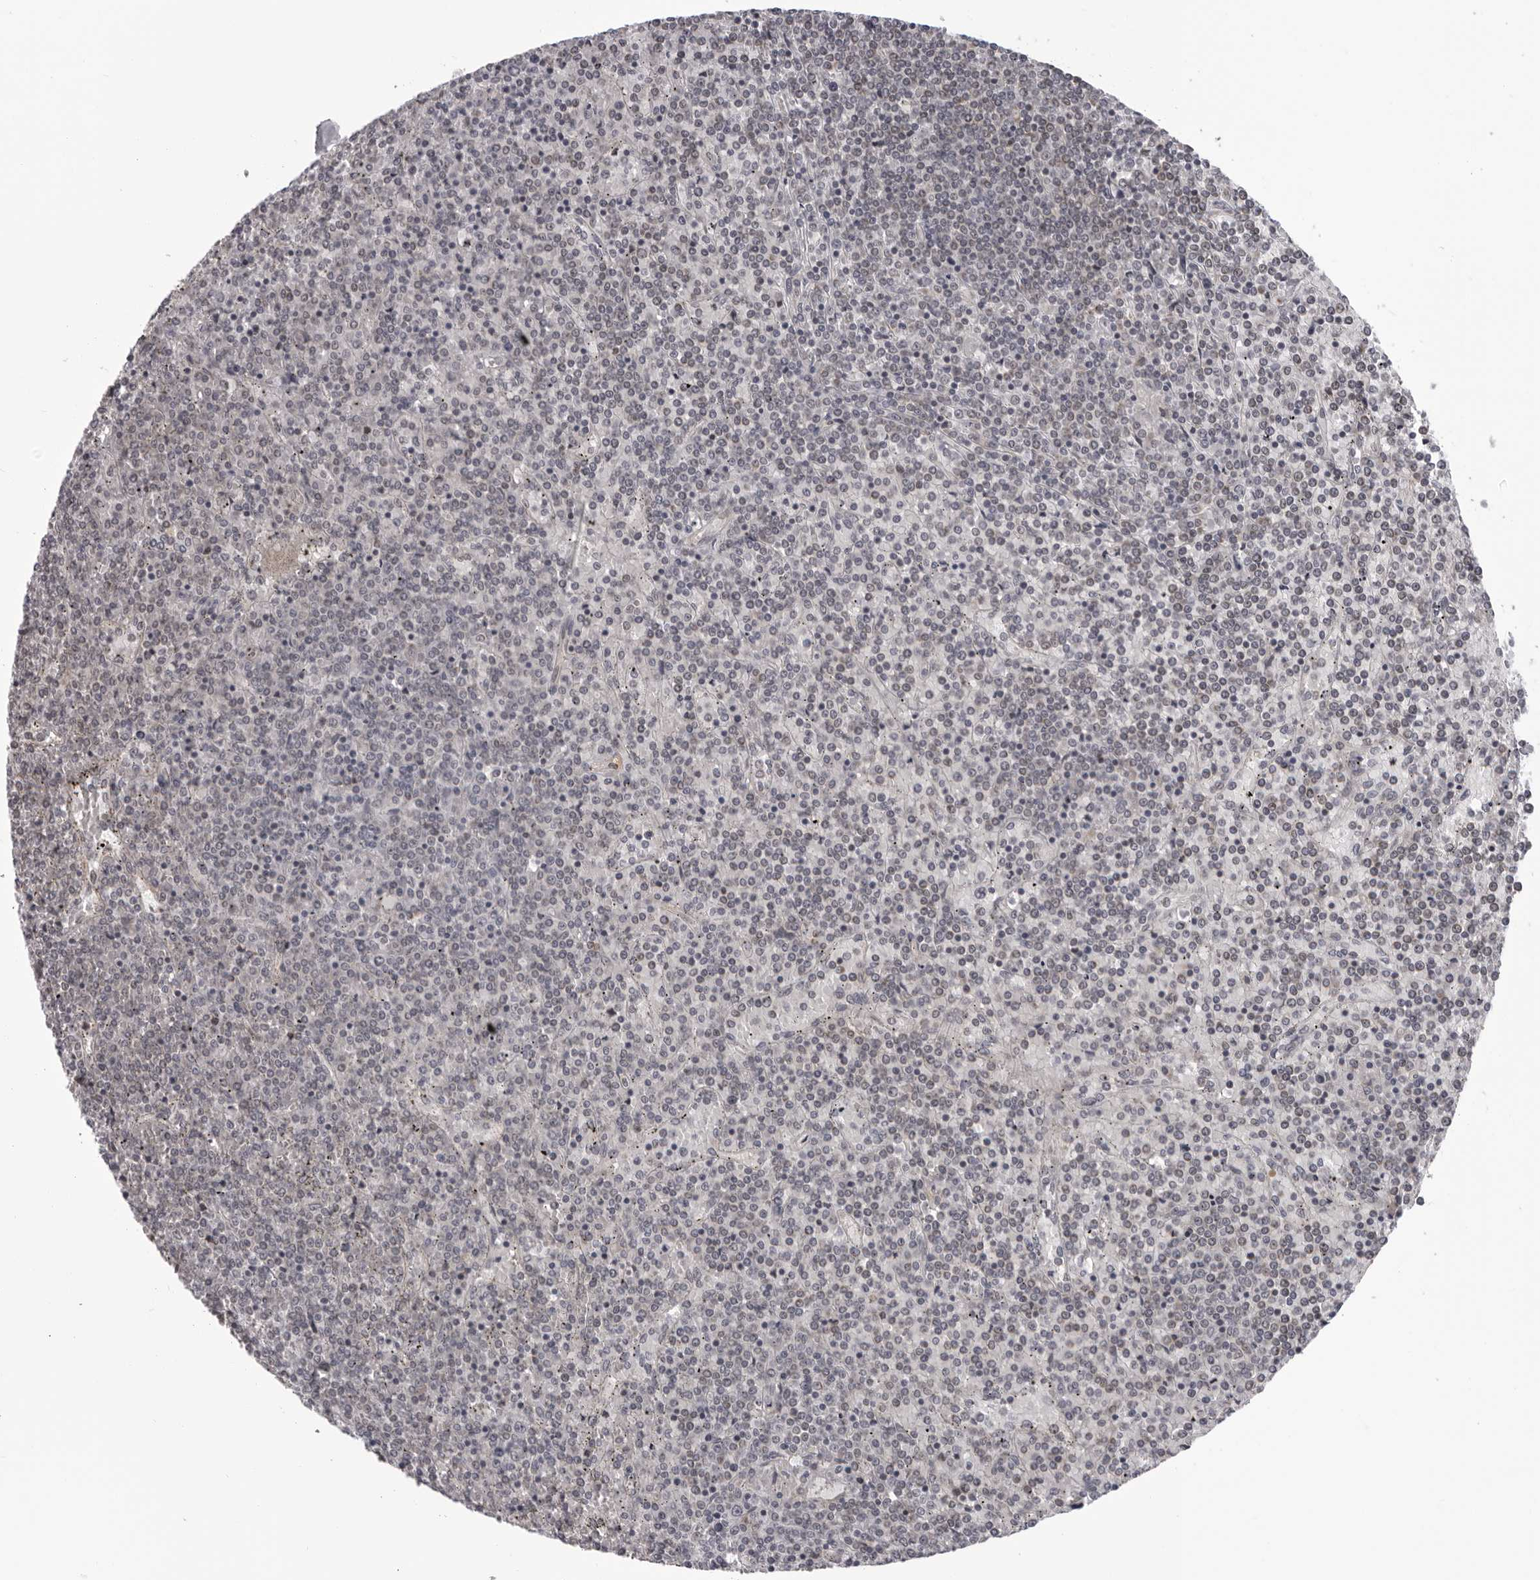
{"staining": {"intensity": "weak", "quantity": "<25%", "location": "nuclear"}, "tissue": "lymphoma", "cell_type": "Tumor cells", "image_type": "cancer", "snomed": [{"axis": "morphology", "description": "Malignant lymphoma, non-Hodgkin's type, Low grade"}, {"axis": "topography", "description": "Spleen"}], "caption": "Immunohistochemical staining of lymphoma exhibits no significant staining in tumor cells.", "gene": "MAPK12", "patient": {"sex": "female", "age": 19}}